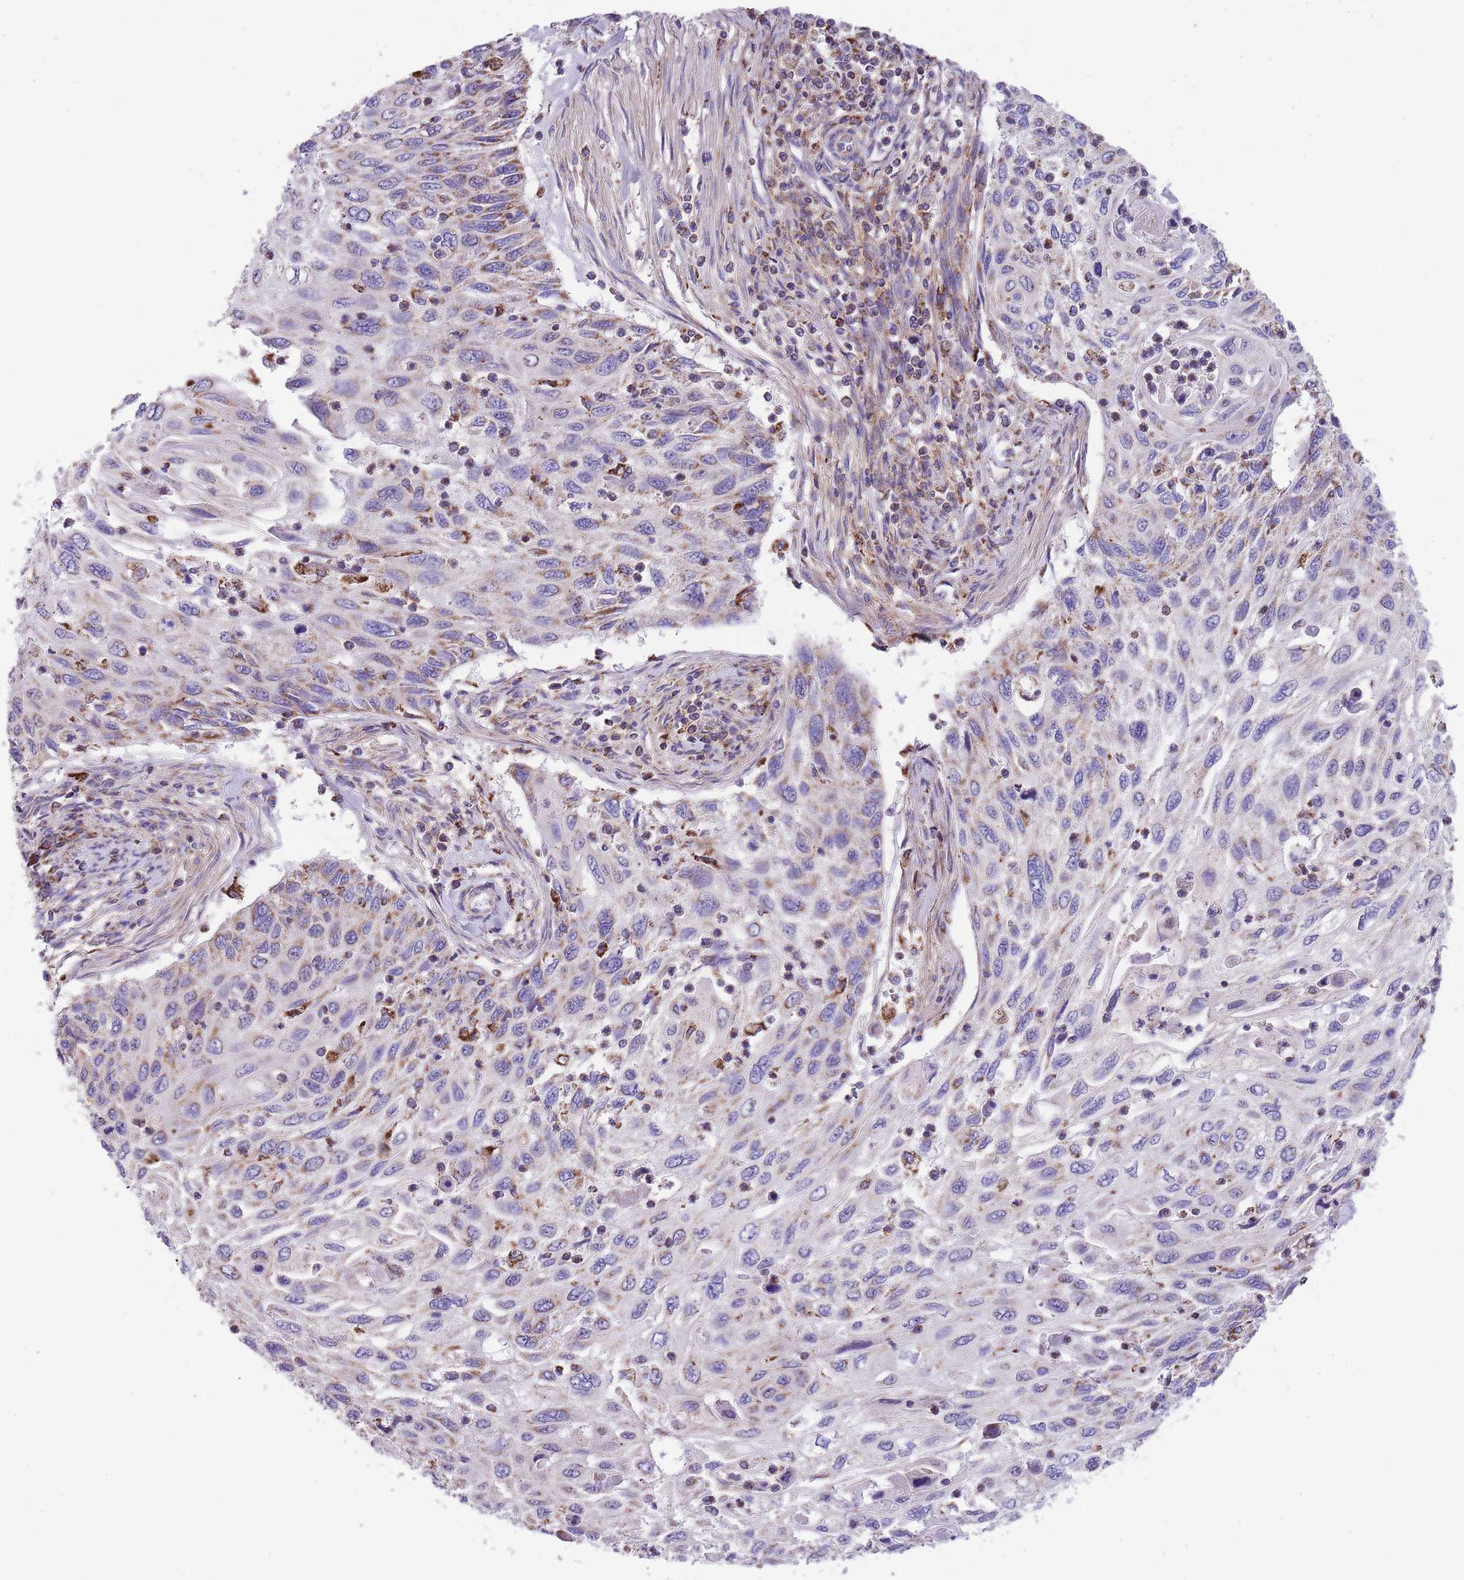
{"staining": {"intensity": "moderate", "quantity": "<25%", "location": "cytoplasmic/membranous"}, "tissue": "cervical cancer", "cell_type": "Tumor cells", "image_type": "cancer", "snomed": [{"axis": "morphology", "description": "Squamous cell carcinoma, NOS"}, {"axis": "topography", "description": "Cervix"}], "caption": "Cervical cancer (squamous cell carcinoma) tissue displays moderate cytoplasmic/membranous expression in about <25% of tumor cells", "gene": "ST3GAL3", "patient": {"sex": "female", "age": 70}}